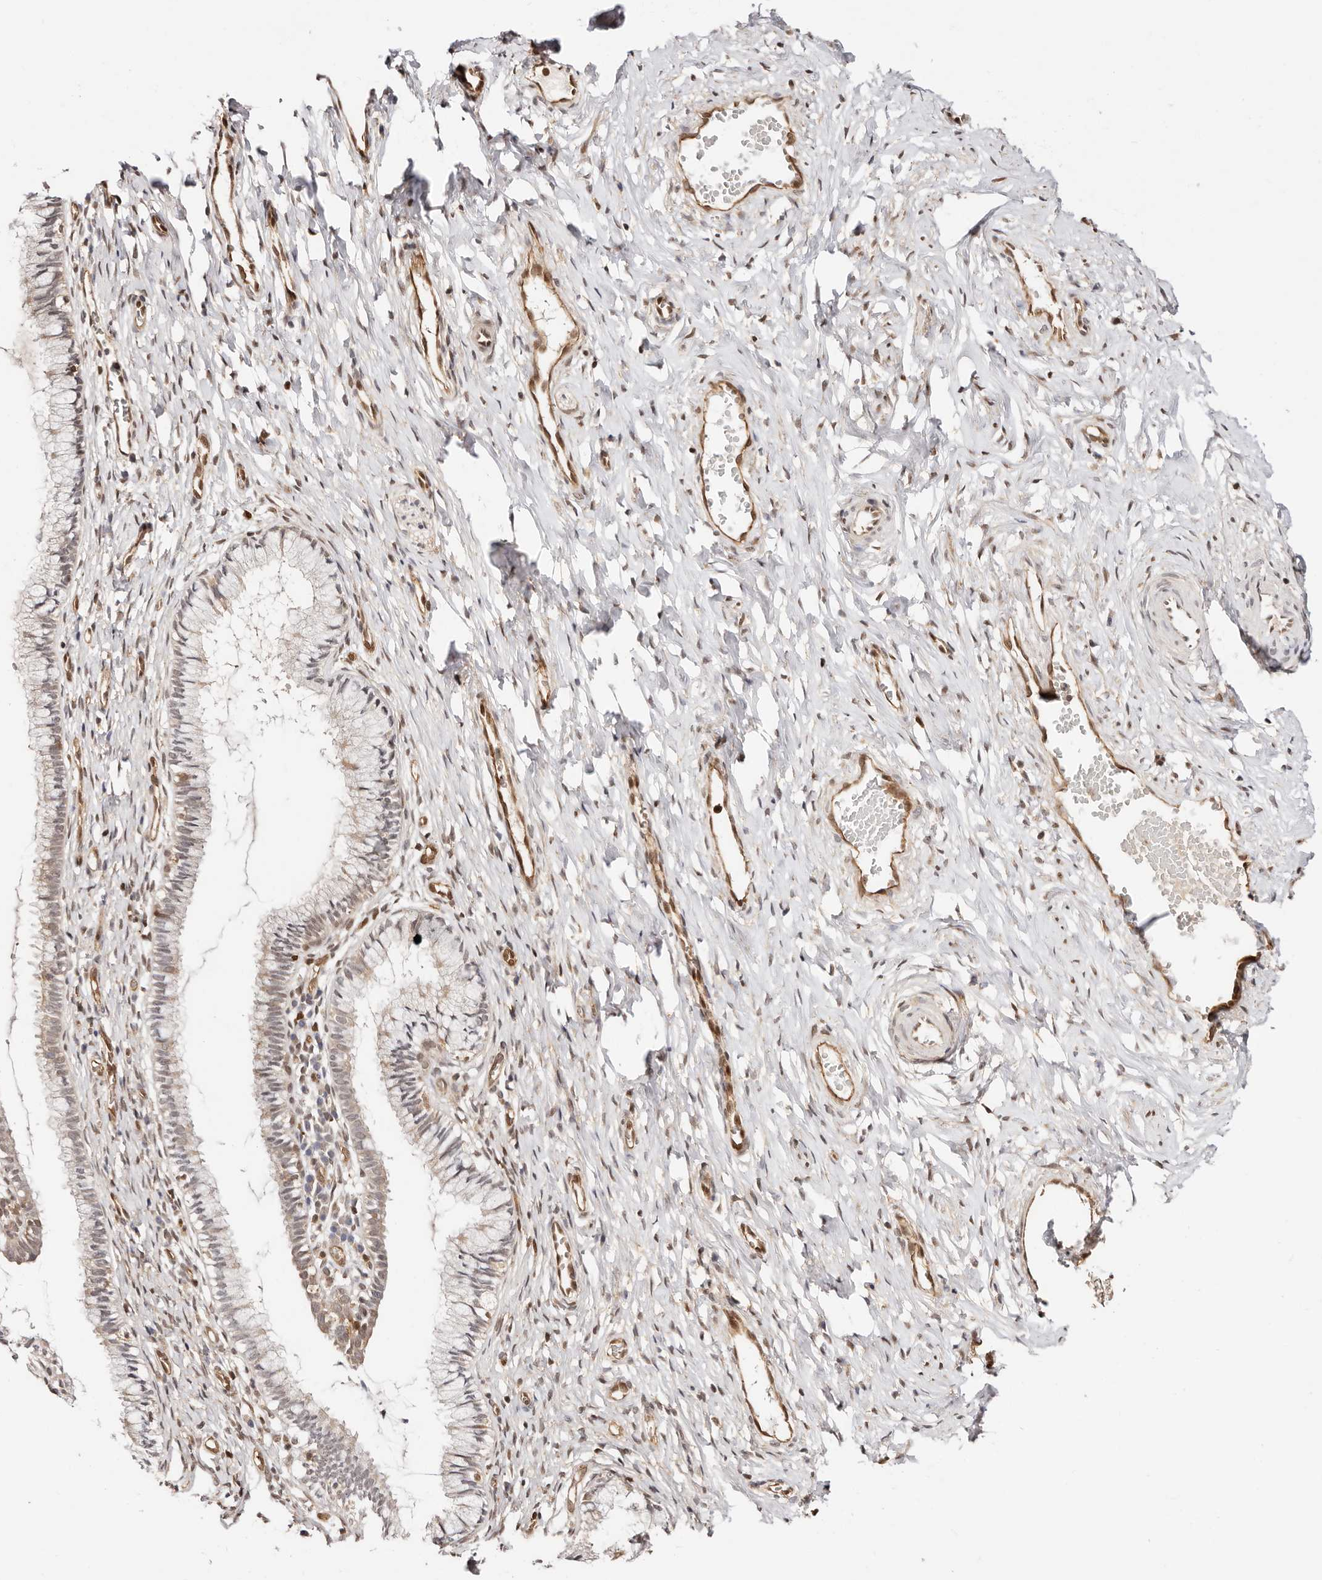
{"staining": {"intensity": "weak", "quantity": "<25%", "location": "nuclear"}, "tissue": "cervix", "cell_type": "Glandular cells", "image_type": "normal", "snomed": [{"axis": "morphology", "description": "Normal tissue, NOS"}, {"axis": "topography", "description": "Cervix"}], "caption": "IHC photomicrograph of benign cervix: cervix stained with DAB displays no significant protein staining in glandular cells. (DAB (3,3'-diaminobenzidine) immunohistochemistry (IHC), high magnification).", "gene": "STAT5A", "patient": {"sex": "female", "age": 27}}